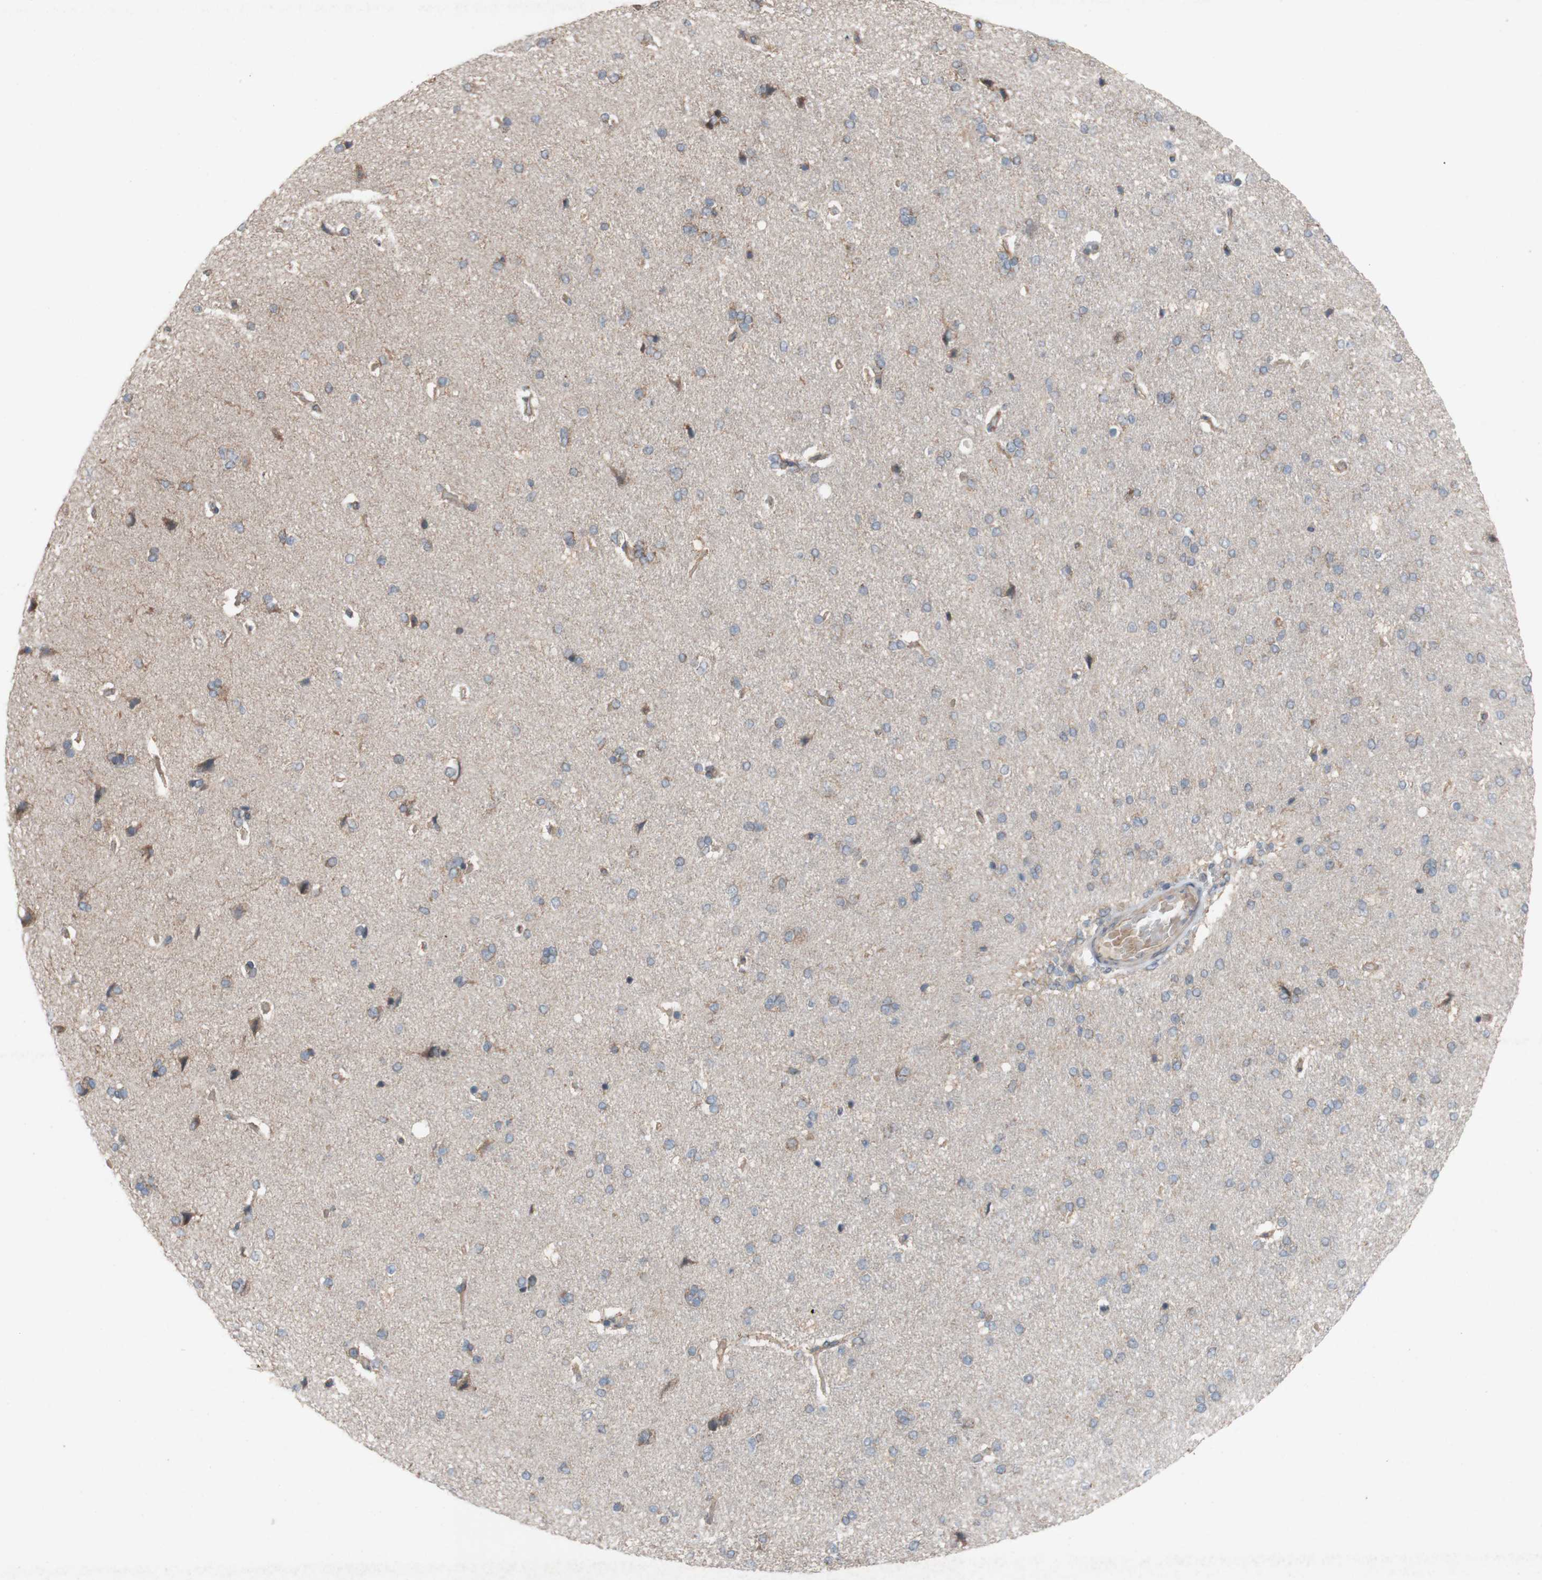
{"staining": {"intensity": "moderate", "quantity": ">75%", "location": "cytoplasmic/membranous"}, "tissue": "cerebral cortex", "cell_type": "Endothelial cells", "image_type": "normal", "snomed": [{"axis": "morphology", "description": "Normal tissue, NOS"}, {"axis": "topography", "description": "Cerebral cortex"}], "caption": "Approximately >75% of endothelial cells in normal cerebral cortex display moderate cytoplasmic/membranous protein staining as visualized by brown immunohistochemical staining.", "gene": "TST", "patient": {"sex": "male", "age": 62}}